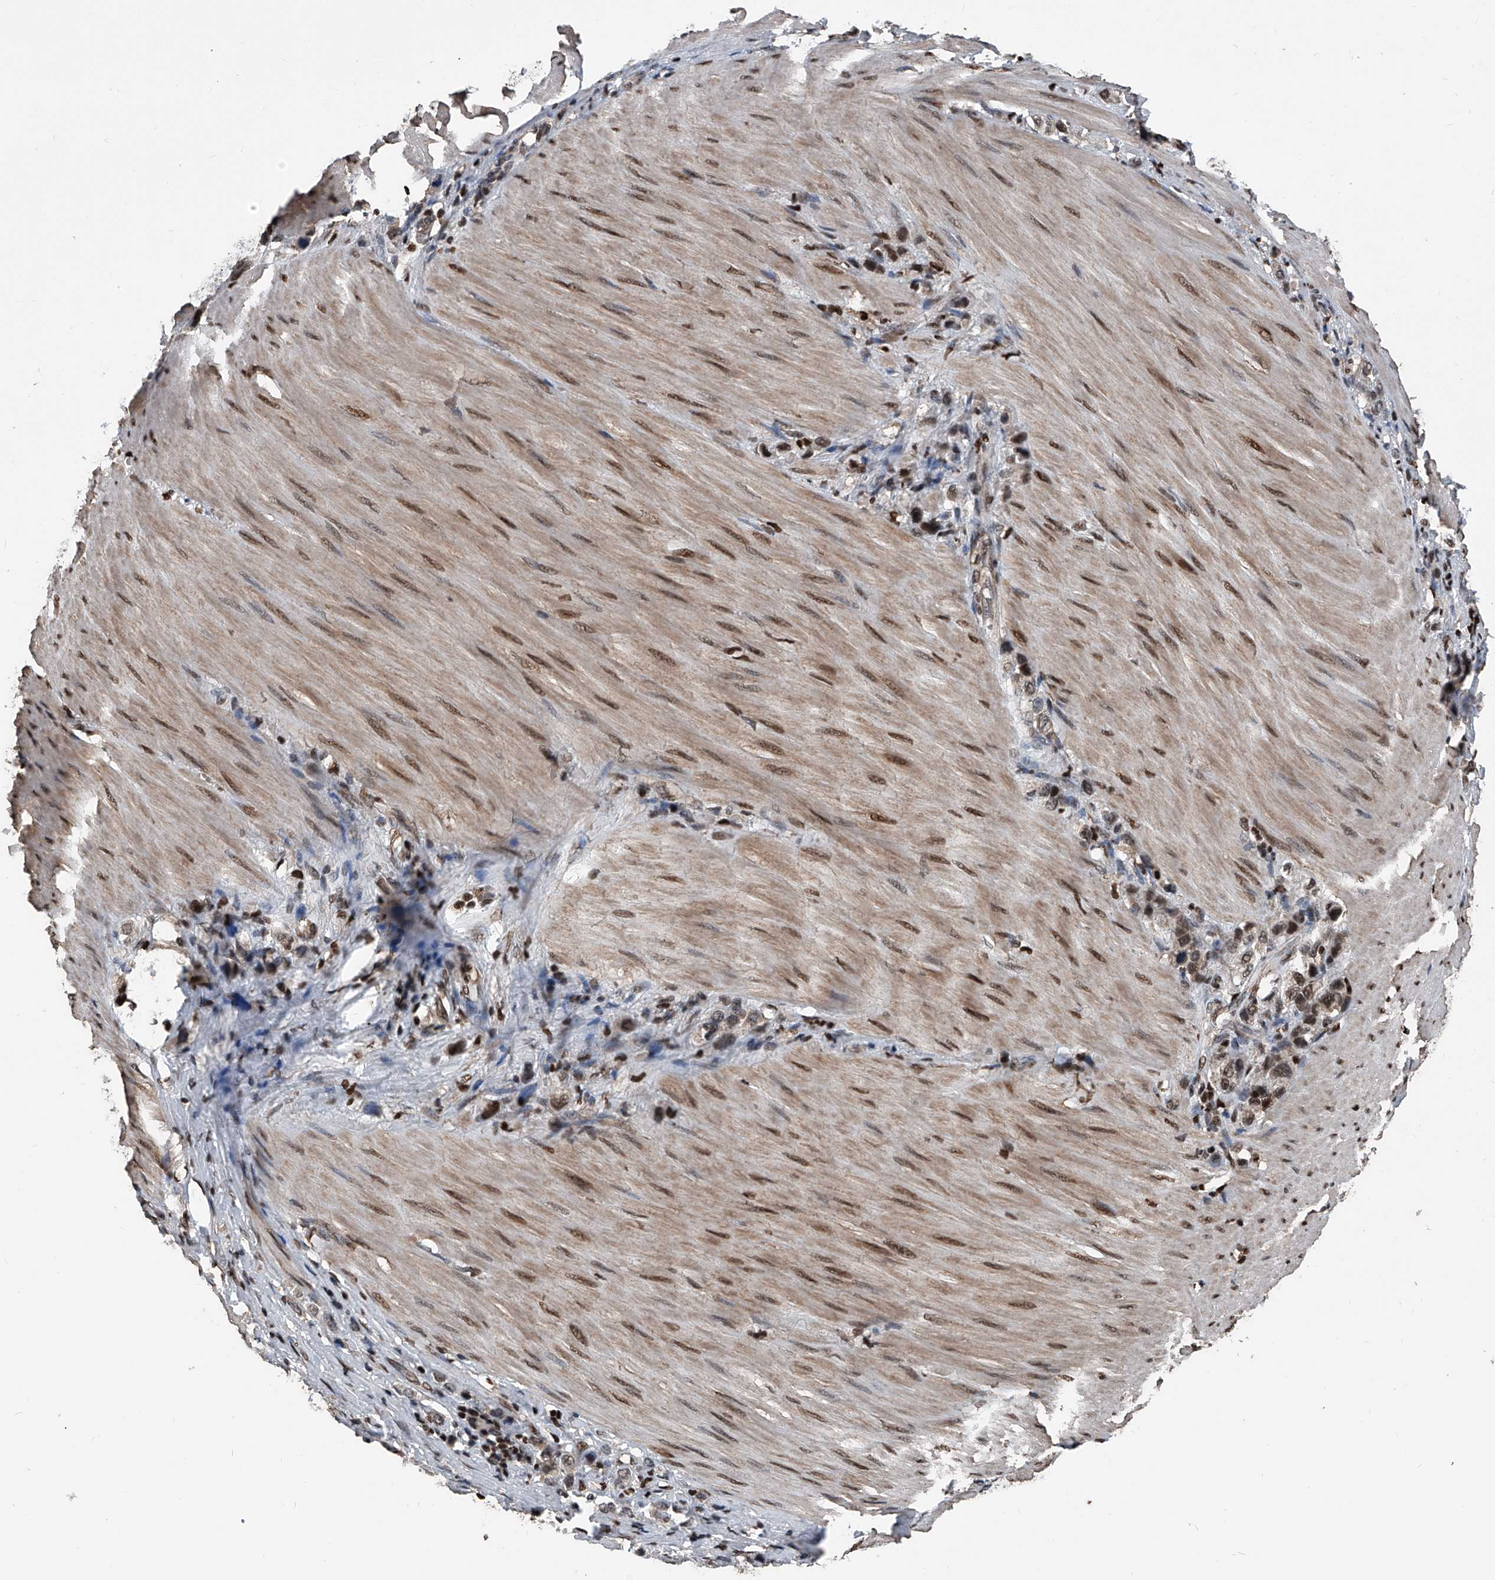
{"staining": {"intensity": "moderate", "quantity": ">75%", "location": "nuclear"}, "tissue": "stomach cancer", "cell_type": "Tumor cells", "image_type": "cancer", "snomed": [{"axis": "morphology", "description": "Adenocarcinoma, NOS"}, {"axis": "topography", "description": "Stomach"}], "caption": "Immunohistochemistry micrograph of neoplastic tissue: human stomach cancer (adenocarcinoma) stained using immunohistochemistry (IHC) exhibits medium levels of moderate protein expression localized specifically in the nuclear of tumor cells, appearing as a nuclear brown color.", "gene": "FKBP5", "patient": {"sex": "female", "age": 65}}